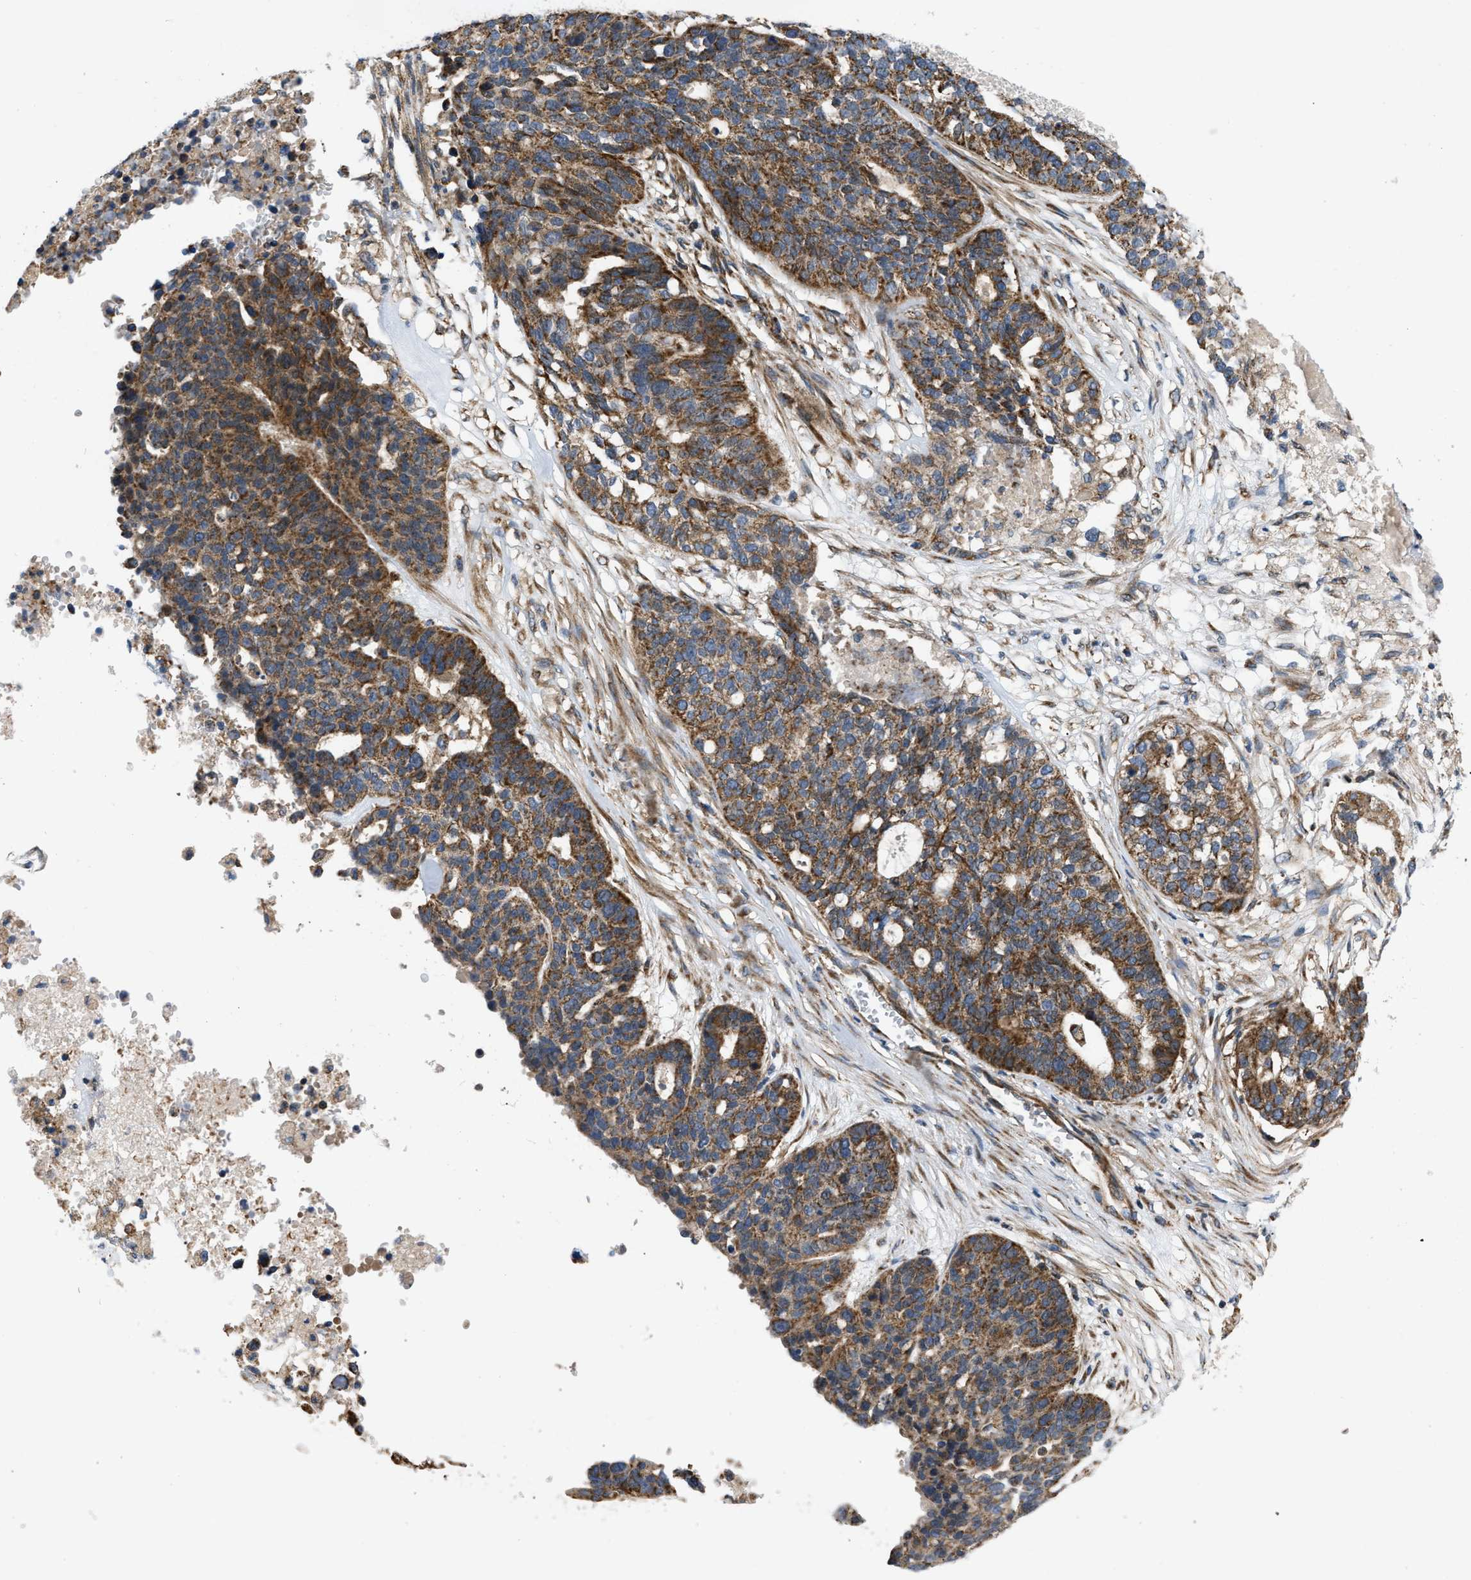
{"staining": {"intensity": "moderate", "quantity": ">75%", "location": "cytoplasmic/membranous"}, "tissue": "ovarian cancer", "cell_type": "Tumor cells", "image_type": "cancer", "snomed": [{"axis": "morphology", "description": "Cystadenocarcinoma, serous, NOS"}, {"axis": "topography", "description": "Ovary"}], "caption": "Tumor cells reveal medium levels of moderate cytoplasmic/membranous staining in approximately >75% of cells in serous cystadenocarcinoma (ovarian).", "gene": "OPTN", "patient": {"sex": "female", "age": 59}}